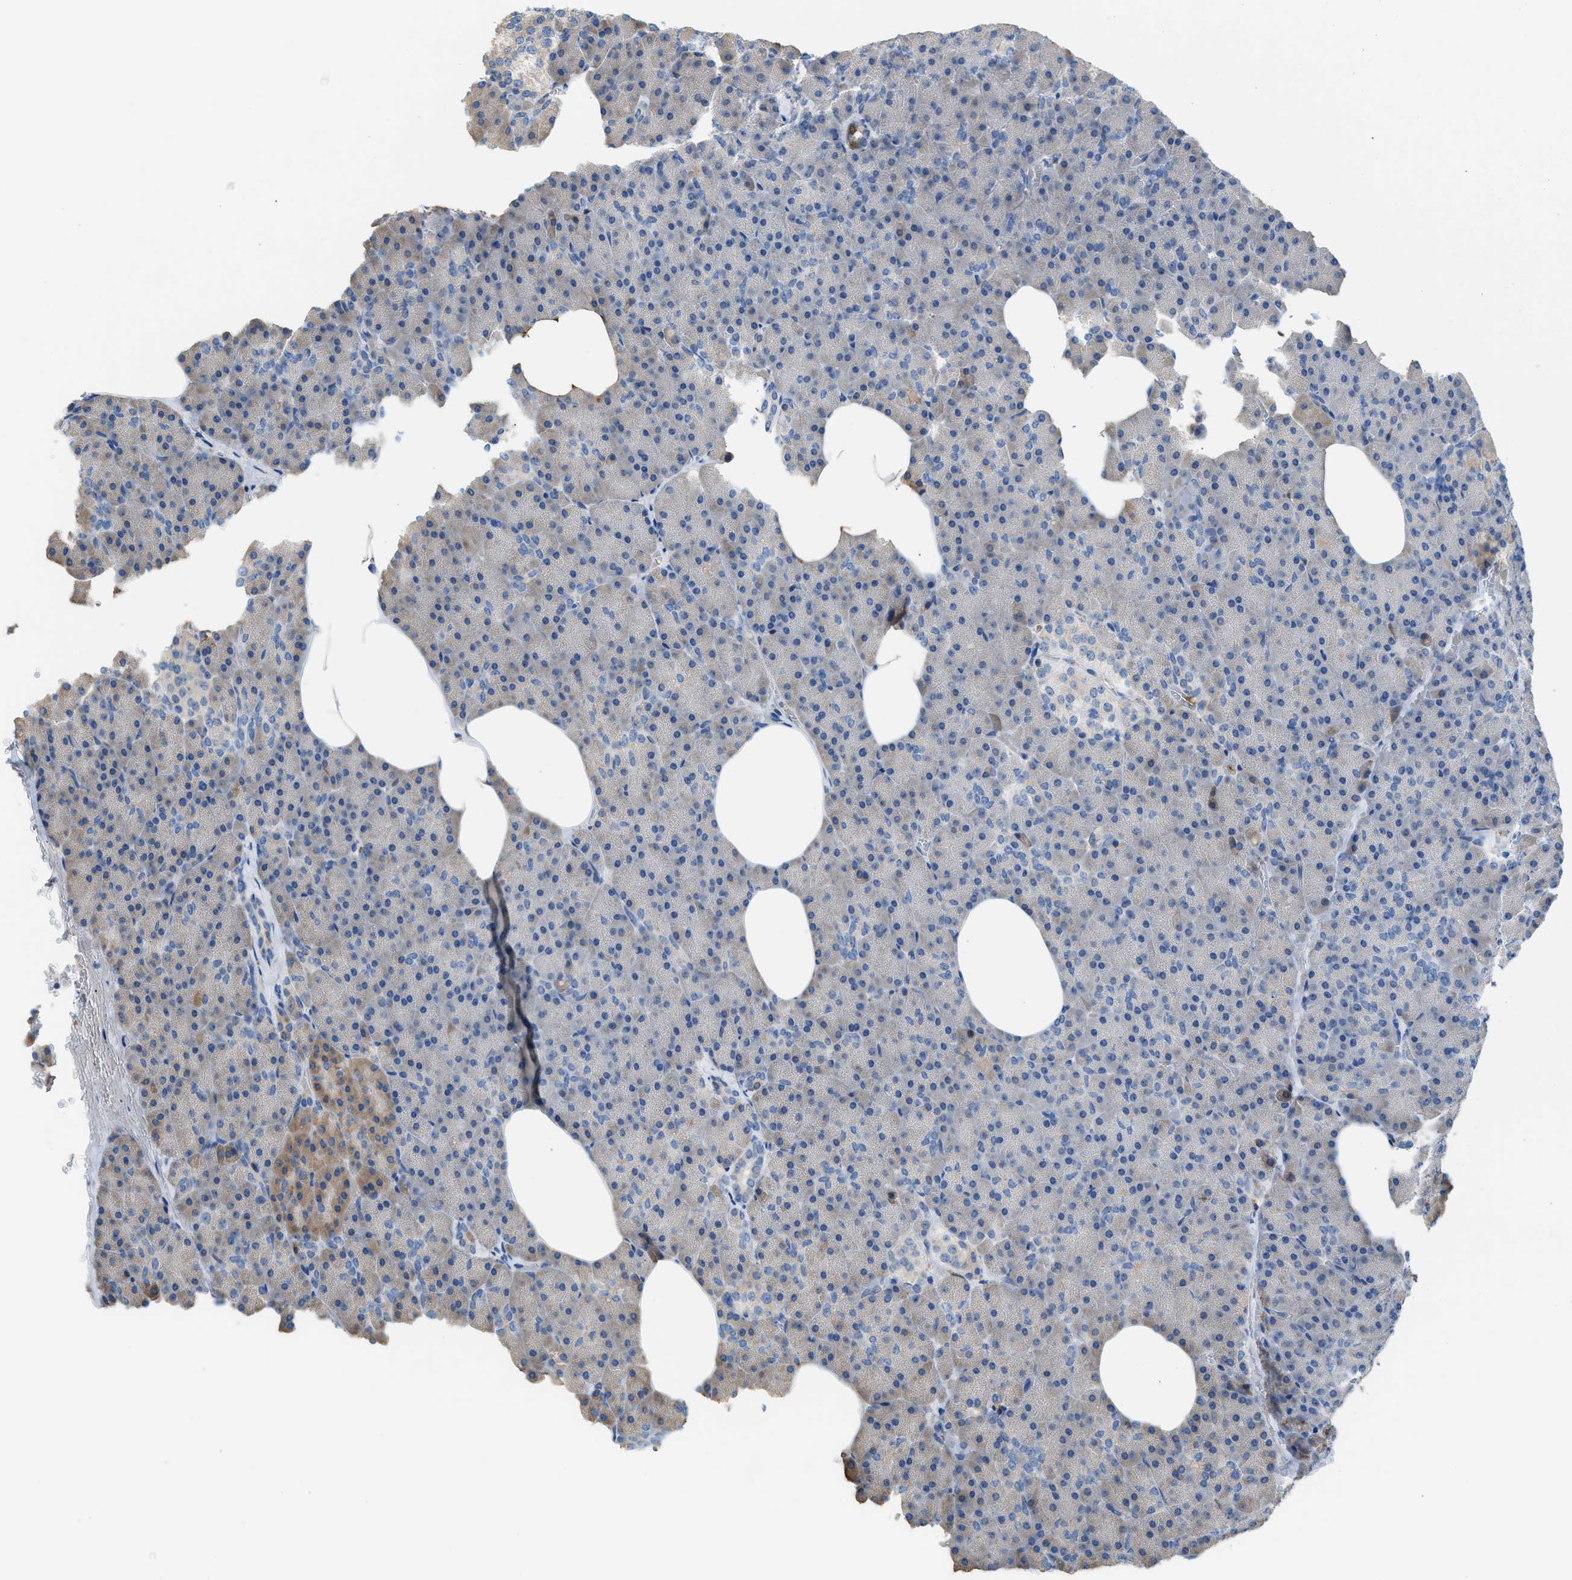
{"staining": {"intensity": "weak", "quantity": "<25%", "location": "cytoplasmic/membranous"}, "tissue": "pancreas", "cell_type": "Exocrine glandular cells", "image_type": "normal", "snomed": [{"axis": "morphology", "description": "Normal tissue, NOS"}, {"axis": "topography", "description": "Pancreas"}], "caption": "An immunohistochemistry micrograph of normal pancreas is shown. There is no staining in exocrine glandular cells of pancreas. Nuclei are stained in blue.", "gene": "CA3", "patient": {"sex": "female", "age": 35}}